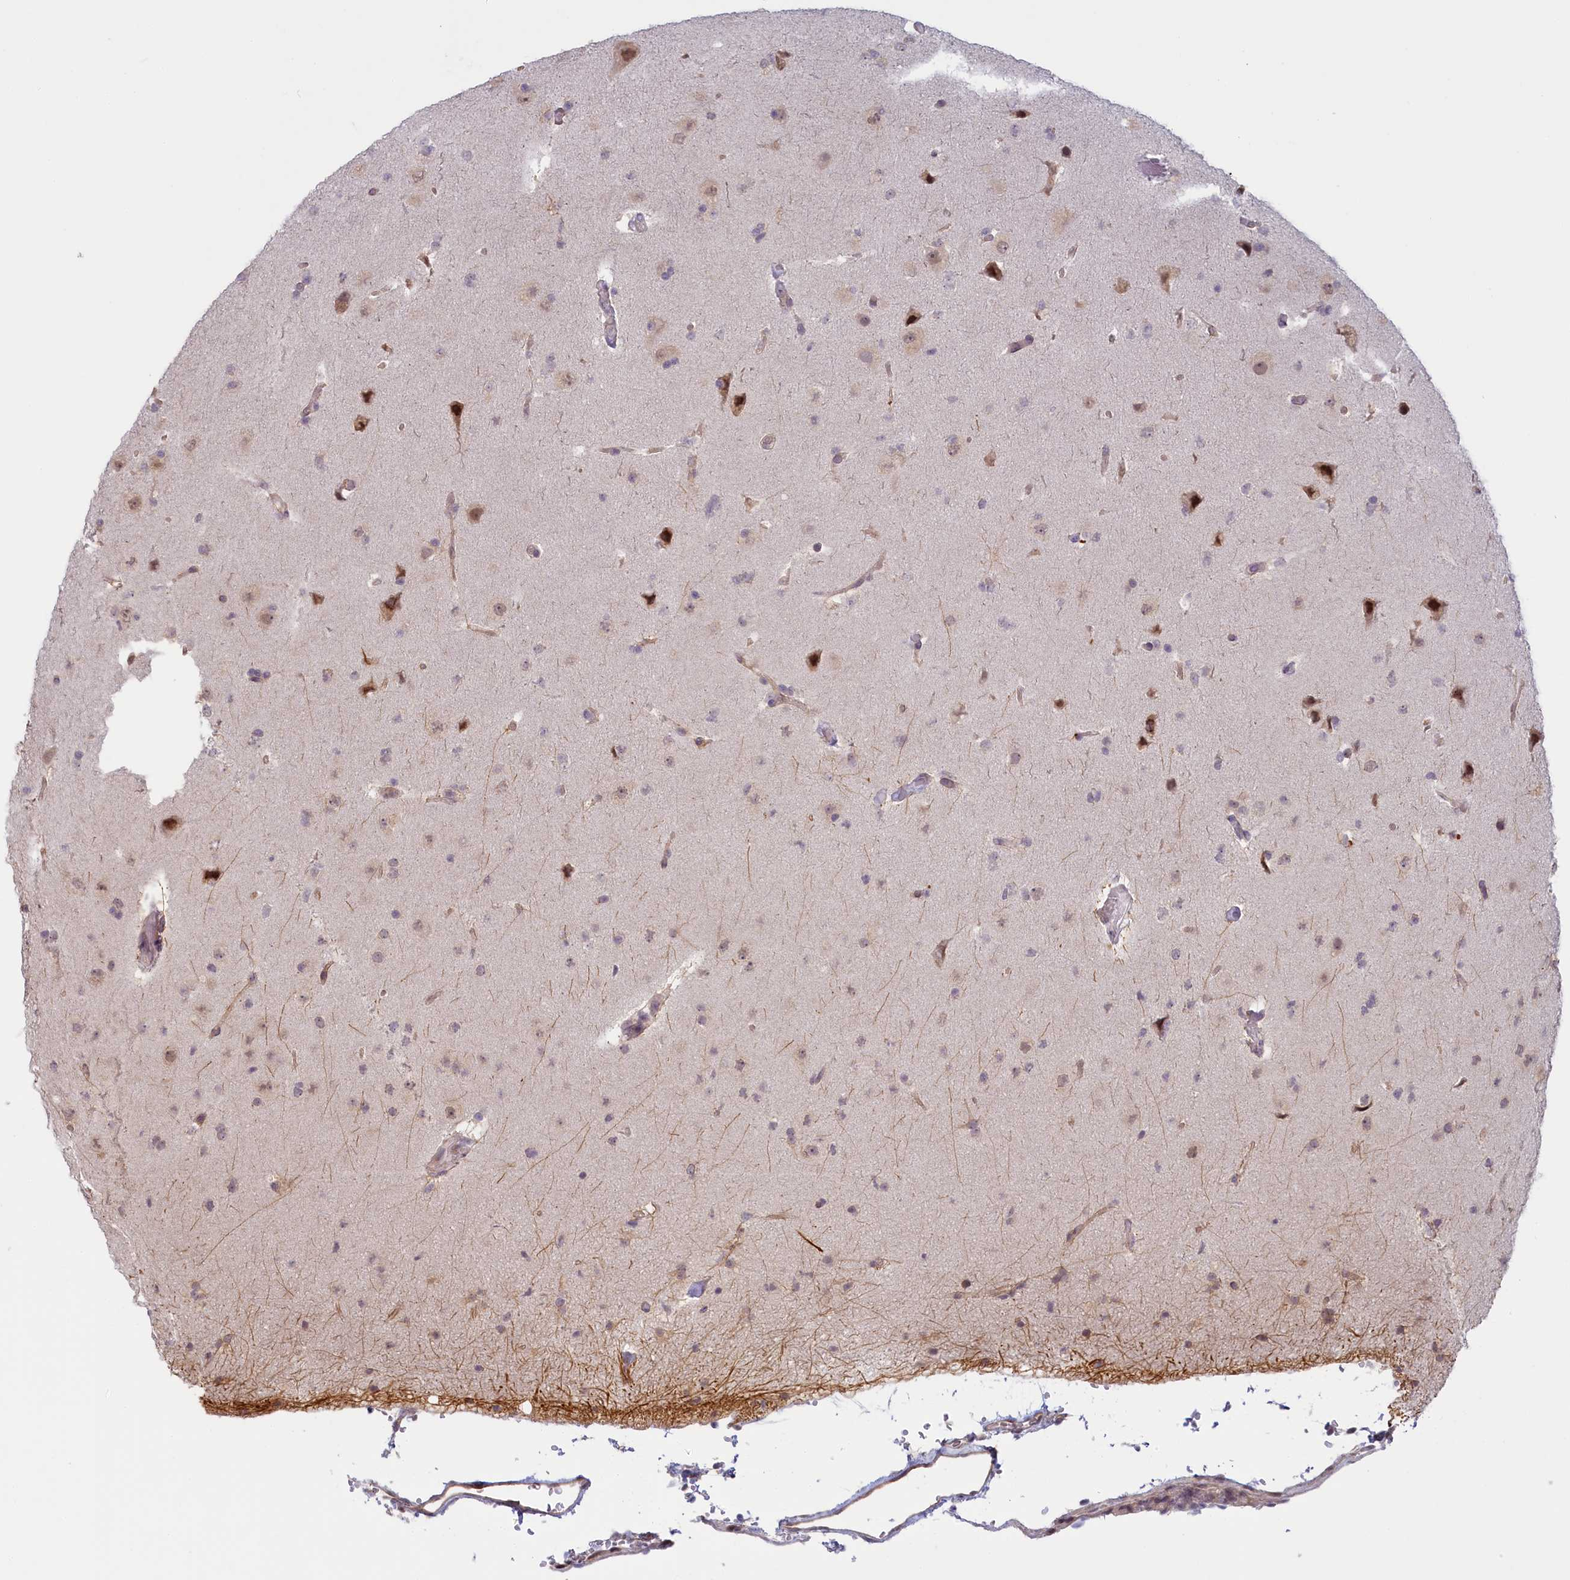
{"staining": {"intensity": "weak", "quantity": "25%-75%", "location": "cytoplasmic/membranous"}, "tissue": "glioma", "cell_type": "Tumor cells", "image_type": "cancer", "snomed": [{"axis": "morphology", "description": "Glioma, malignant, High grade"}, {"axis": "topography", "description": "Brain"}], "caption": "The immunohistochemical stain shows weak cytoplasmic/membranous staining in tumor cells of malignant high-grade glioma tissue.", "gene": "C19orf44", "patient": {"sex": "male", "age": 72}}